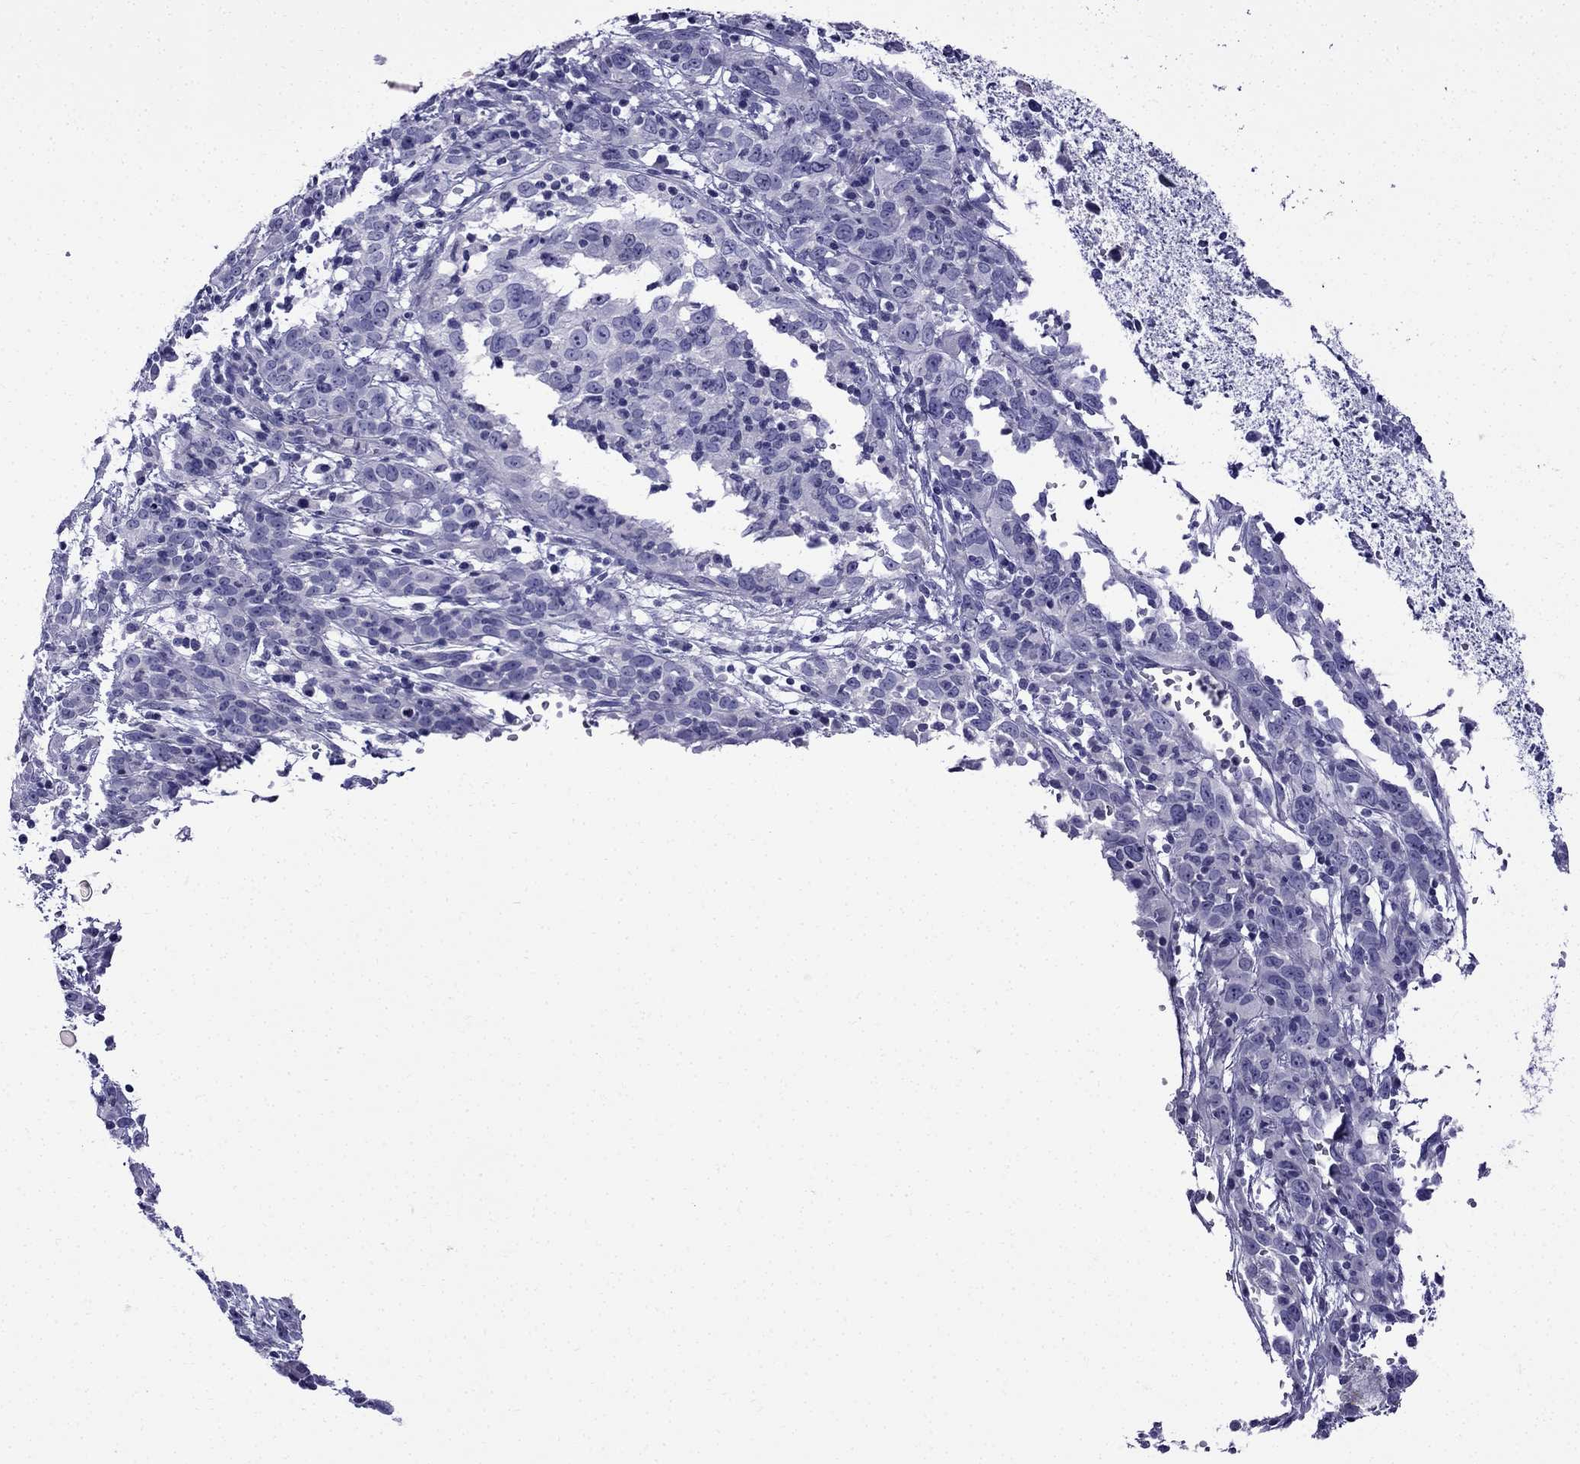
{"staining": {"intensity": "negative", "quantity": "none", "location": "none"}, "tissue": "cervical cancer", "cell_type": "Tumor cells", "image_type": "cancer", "snomed": [{"axis": "morphology", "description": "Adenocarcinoma, NOS"}, {"axis": "topography", "description": "Cervix"}], "caption": "High power microscopy histopathology image of an immunohistochemistry histopathology image of adenocarcinoma (cervical), revealing no significant expression in tumor cells.", "gene": "ERC2", "patient": {"sex": "female", "age": 40}}